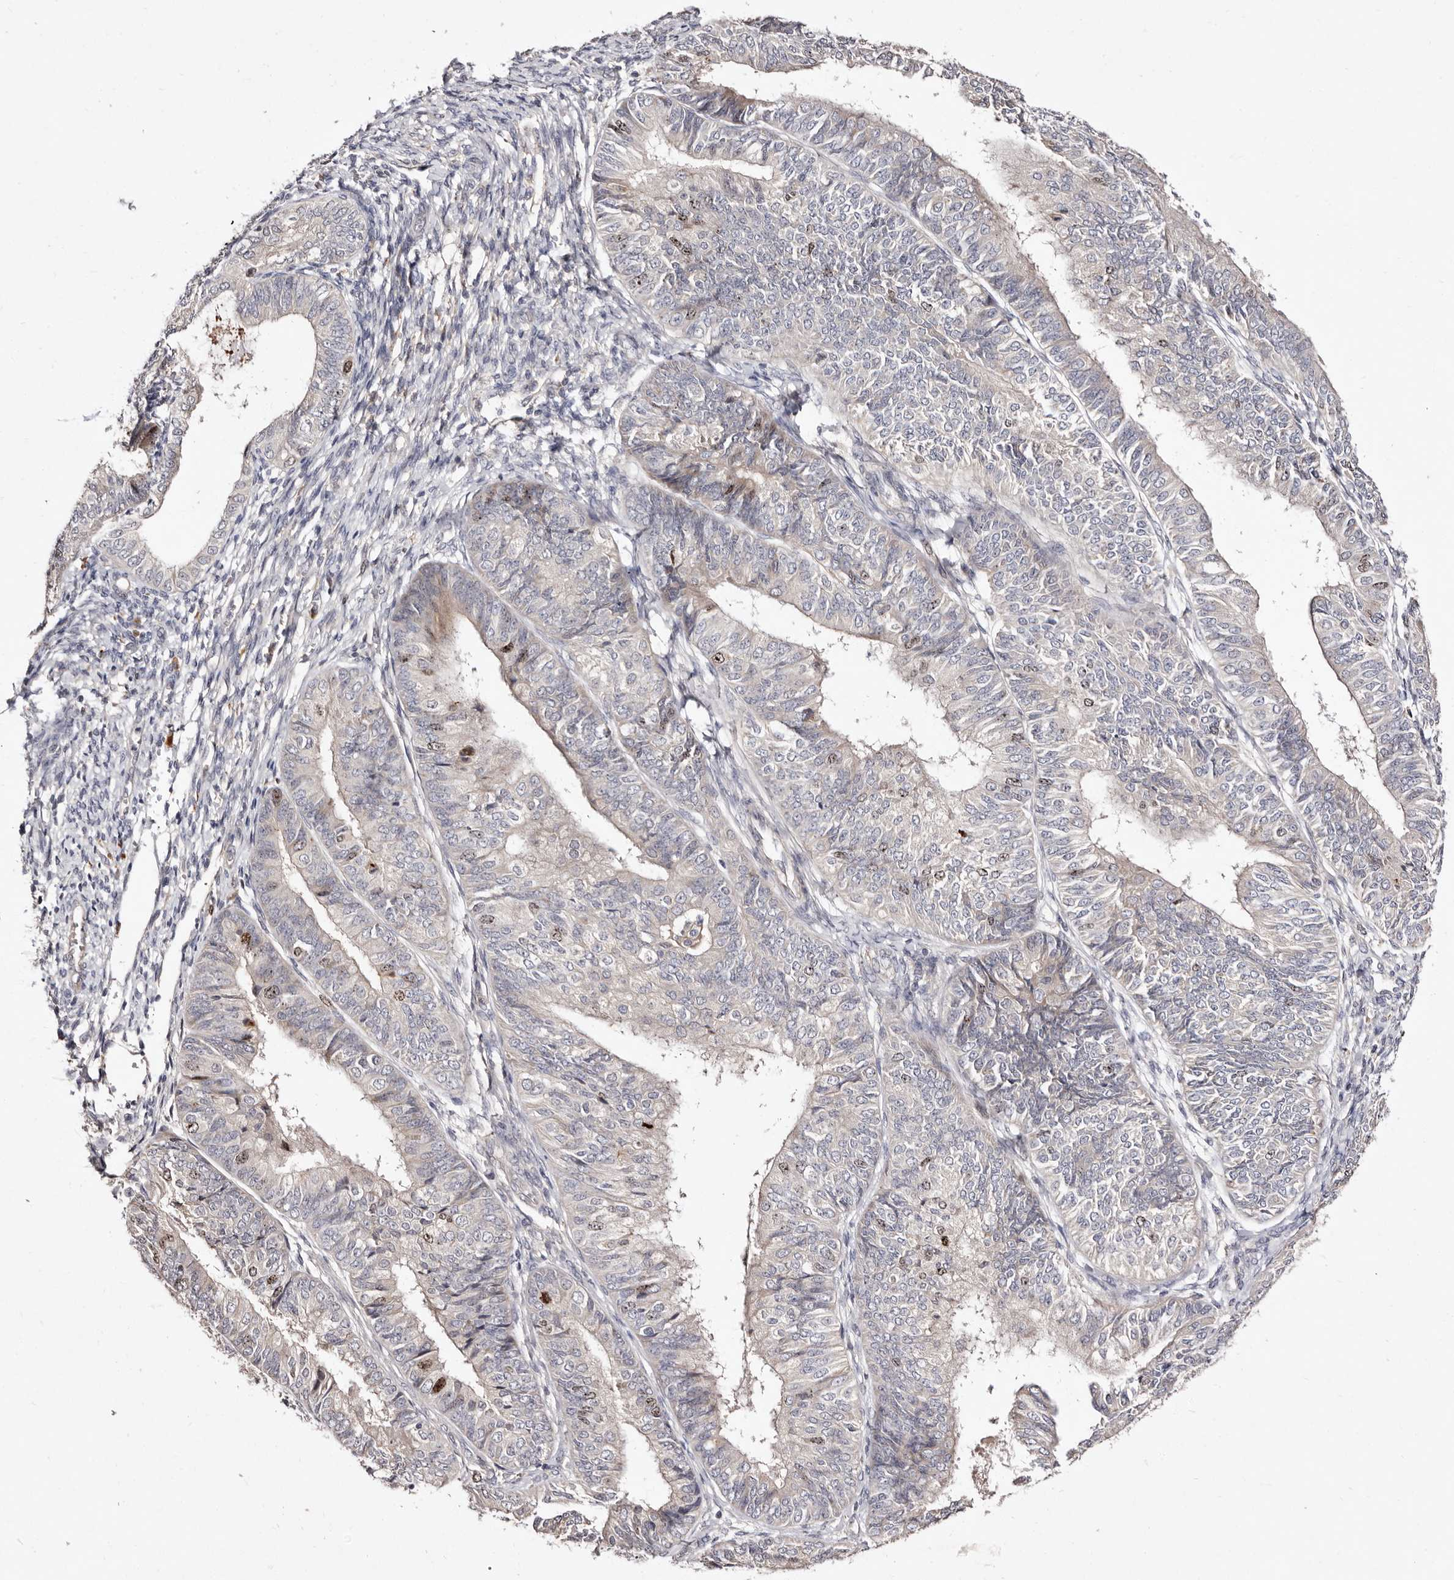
{"staining": {"intensity": "weak", "quantity": "<25%", "location": "nuclear"}, "tissue": "endometrial cancer", "cell_type": "Tumor cells", "image_type": "cancer", "snomed": [{"axis": "morphology", "description": "Adenocarcinoma, NOS"}, {"axis": "topography", "description": "Endometrium"}], "caption": "Immunohistochemistry (IHC) photomicrograph of endometrial cancer stained for a protein (brown), which displays no expression in tumor cells.", "gene": "CDCA8", "patient": {"sex": "female", "age": 58}}